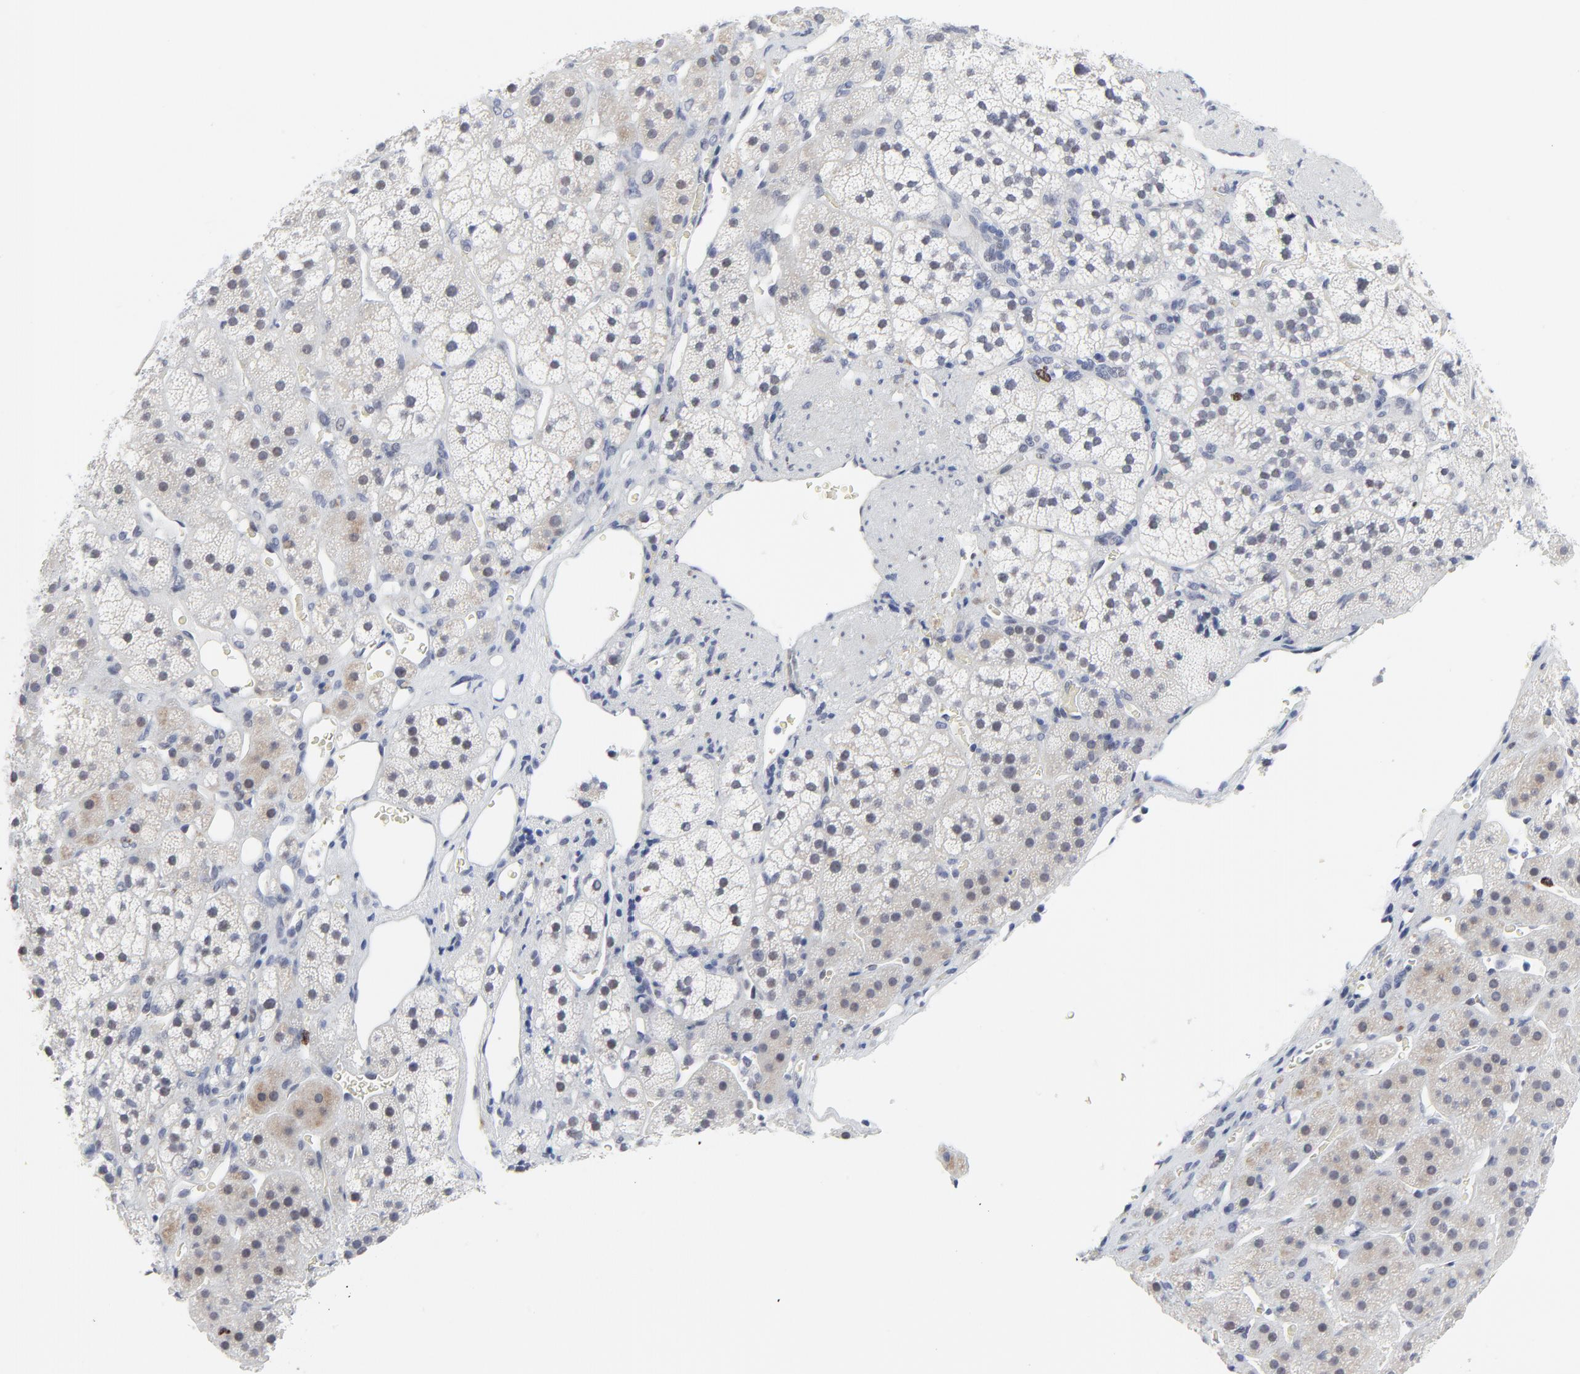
{"staining": {"intensity": "weak", "quantity": "<25%", "location": "cytoplasmic/membranous,nuclear"}, "tissue": "adrenal gland", "cell_type": "Glandular cells", "image_type": "normal", "snomed": [{"axis": "morphology", "description": "Normal tissue, NOS"}, {"axis": "topography", "description": "Adrenal gland"}], "caption": "Immunohistochemistry photomicrograph of benign adrenal gland: adrenal gland stained with DAB reveals no significant protein positivity in glandular cells. The staining was performed using DAB to visualize the protein expression in brown, while the nuclei were stained in blue with hematoxylin (Magnification: 20x).", "gene": "ZNF589", "patient": {"sex": "female", "age": 44}}